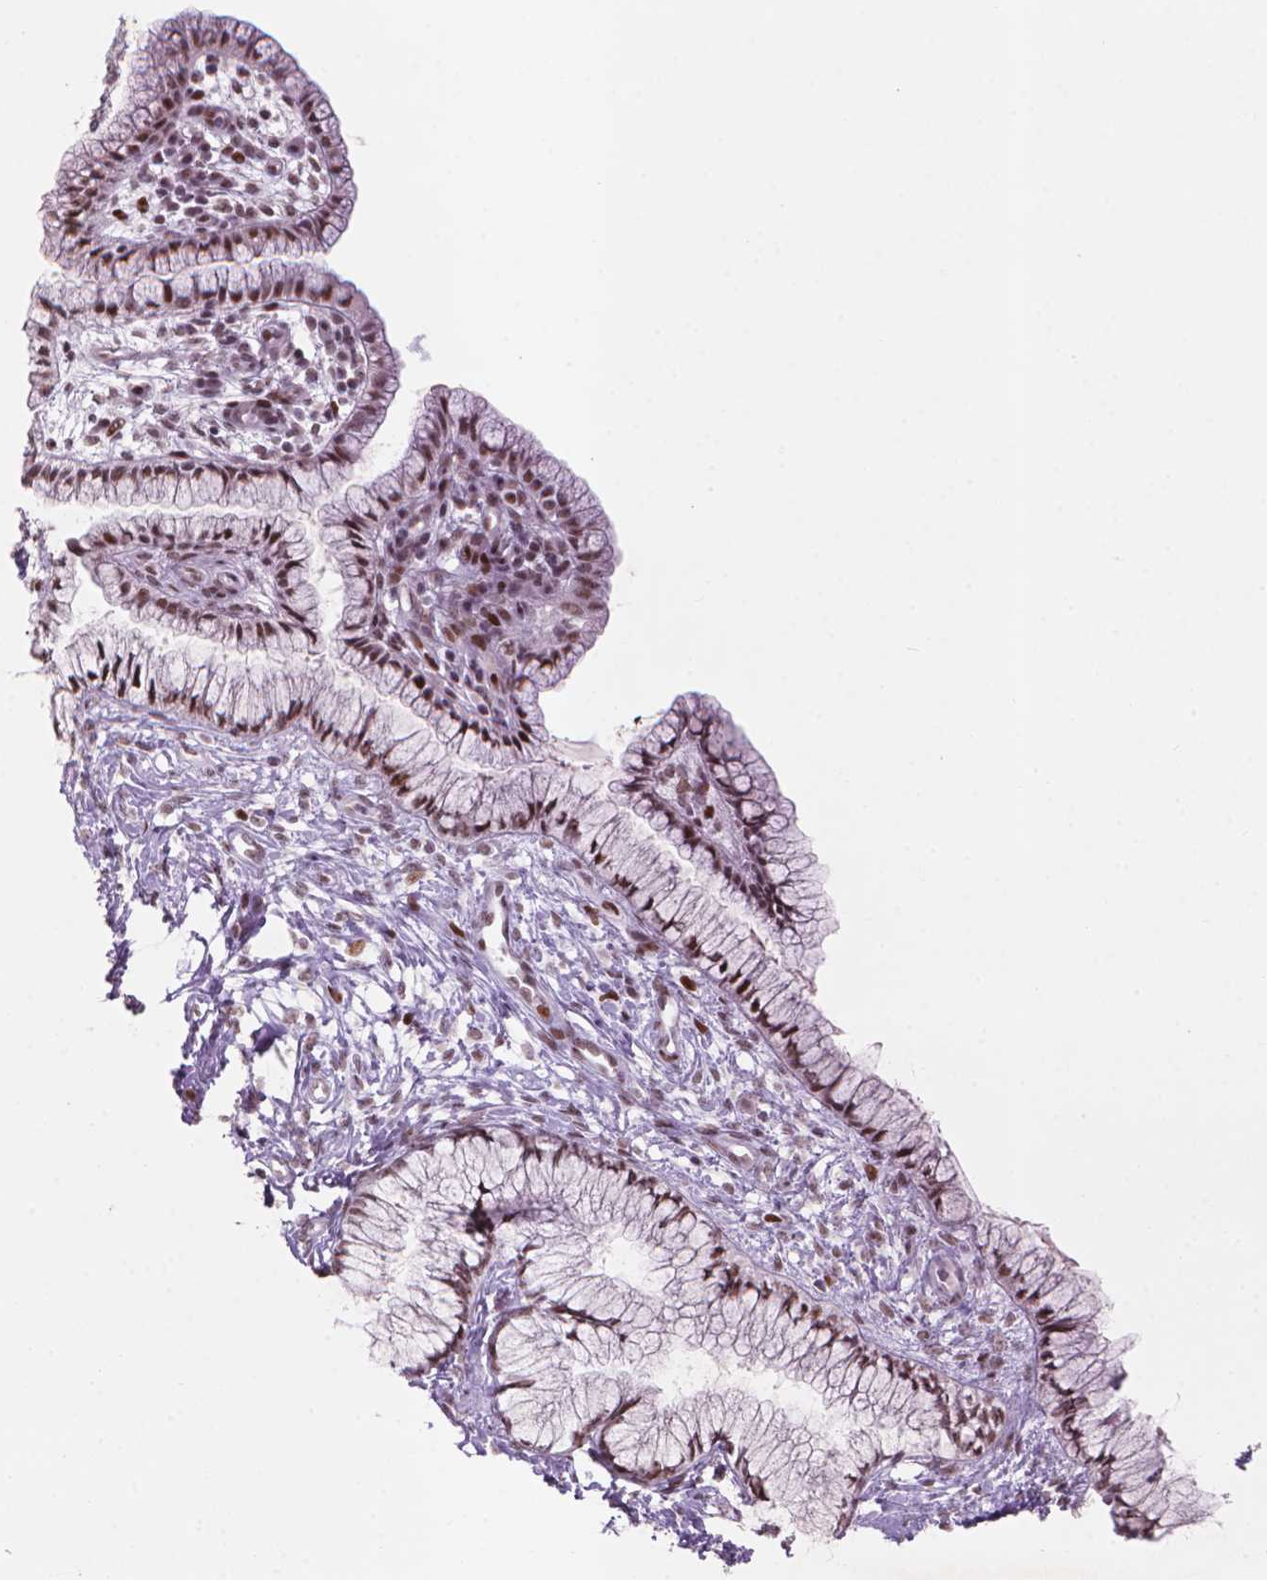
{"staining": {"intensity": "strong", "quantity": ">75%", "location": "nuclear"}, "tissue": "cervix", "cell_type": "Glandular cells", "image_type": "normal", "snomed": [{"axis": "morphology", "description": "Normal tissue, NOS"}, {"axis": "topography", "description": "Cervix"}], "caption": "A brown stain labels strong nuclear expression of a protein in glandular cells of benign human cervix. (DAB IHC, brown staining for protein, blue staining for nuclei).", "gene": "HES7", "patient": {"sex": "female", "age": 37}}